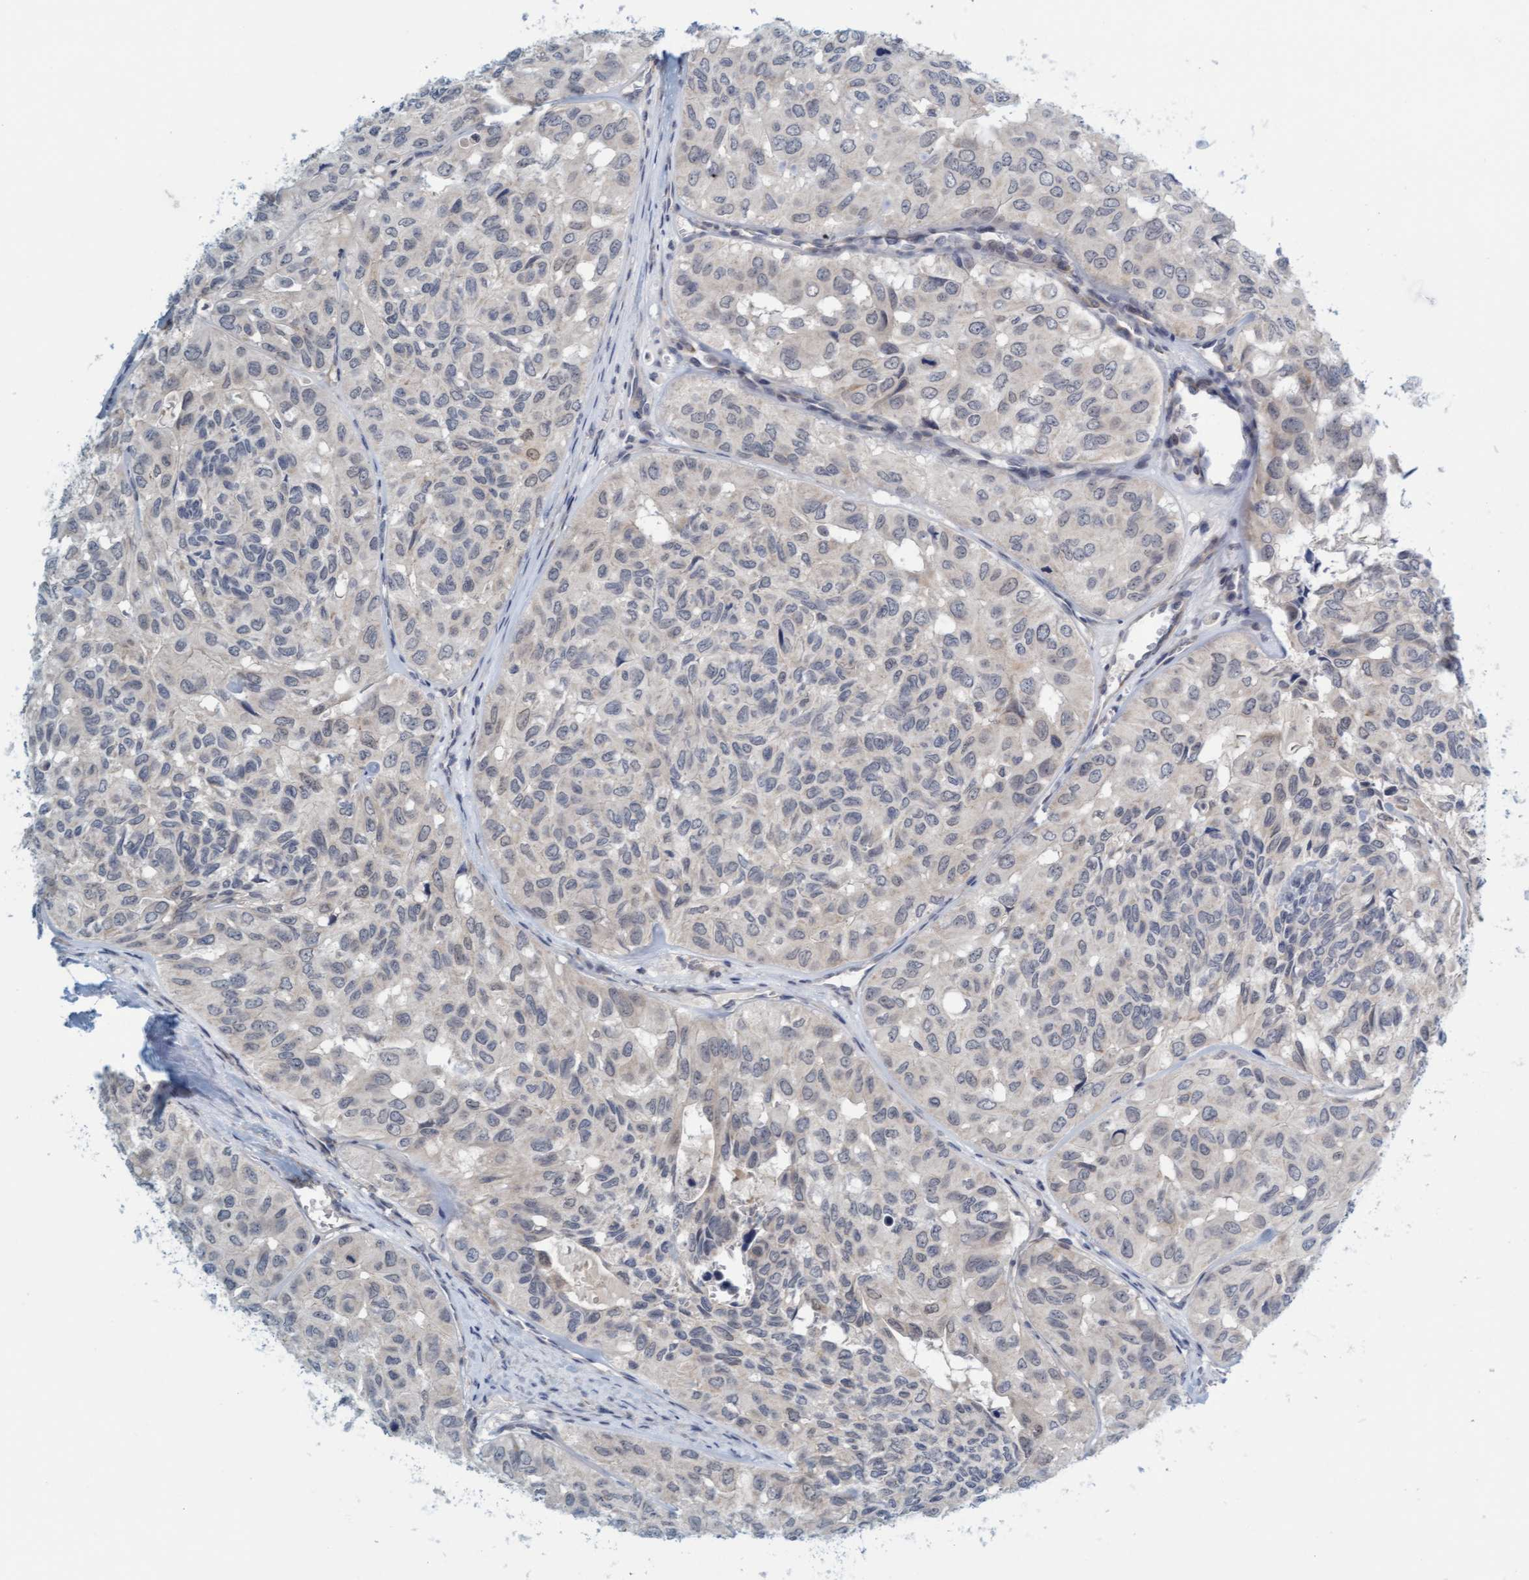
{"staining": {"intensity": "negative", "quantity": "none", "location": "none"}, "tissue": "head and neck cancer", "cell_type": "Tumor cells", "image_type": "cancer", "snomed": [{"axis": "morphology", "description": "Adenocarcinoma, NOS"}, {"axis": "topography", "description": "Salivary gland, NOS"}, {"axis": "topography", "description": "Head-Neck"}], "caption": "Immunohistochemistry (IHC) image of neoplastic tissue: human head and neck cancer stained with DAB exhibits no significant protein positivity in tumor cells.", "gene": "TSTD2", "patient": {"sex": "female", "age": 76}}